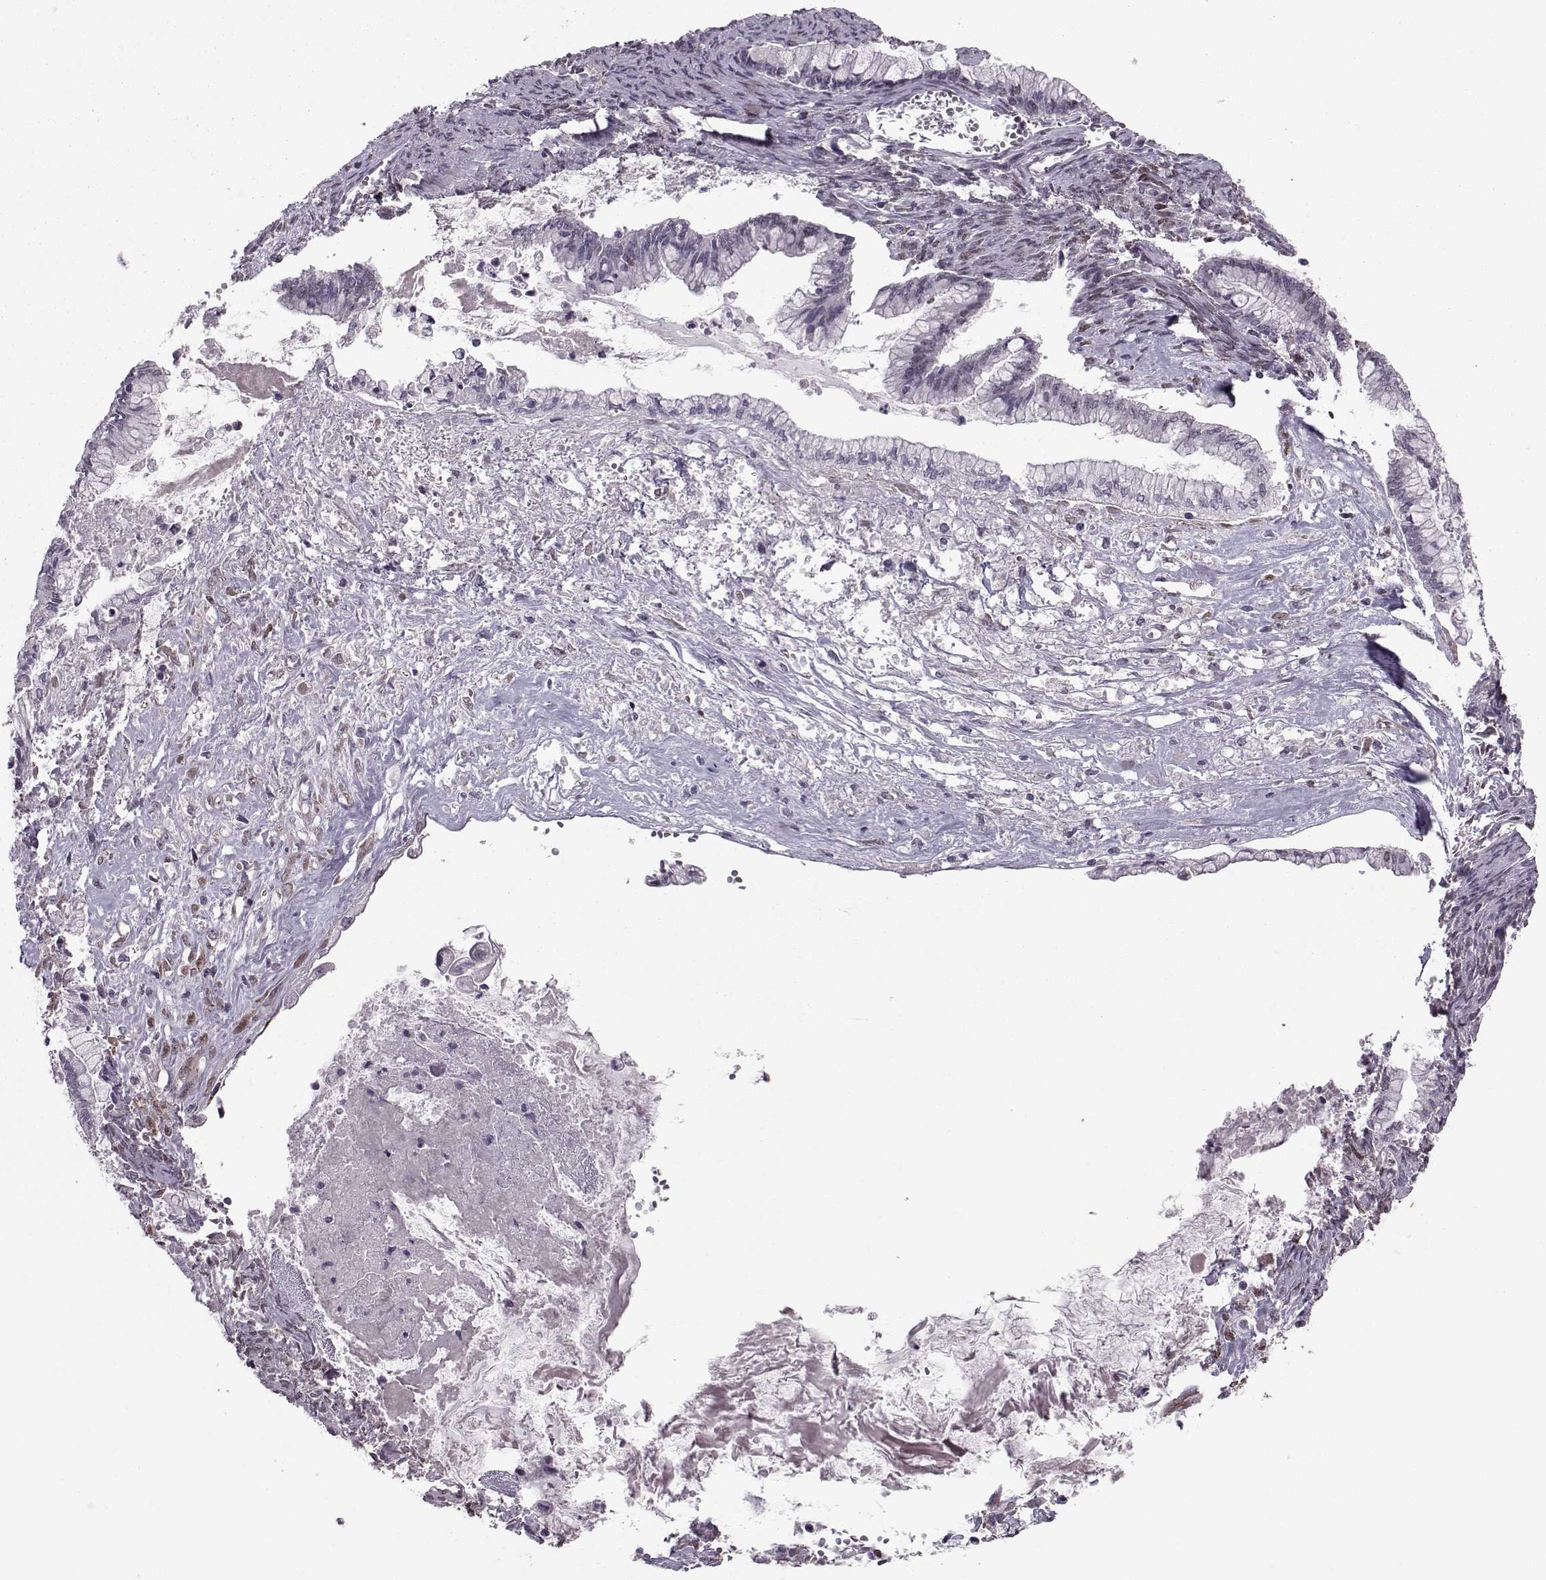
{"staining": {"intensity": "negative", "quantity": "none", "location": "none"}, "tissue": "ovarian cancer", "cell_type": "Tumor cells", "image_type": "cancer", "snomed": [{"axis": "morphology", "description": "Cystadenocarcinoma, mucinous, NOS"}, {"axis": "topography", "description": "Ovary"}], "caption": "This is a micrograph of IHC staining of ovarian cancer, which shows no expression in tumor cells.", "gene": "CDK4", "patient": {"sex": "female", "age": 67}}